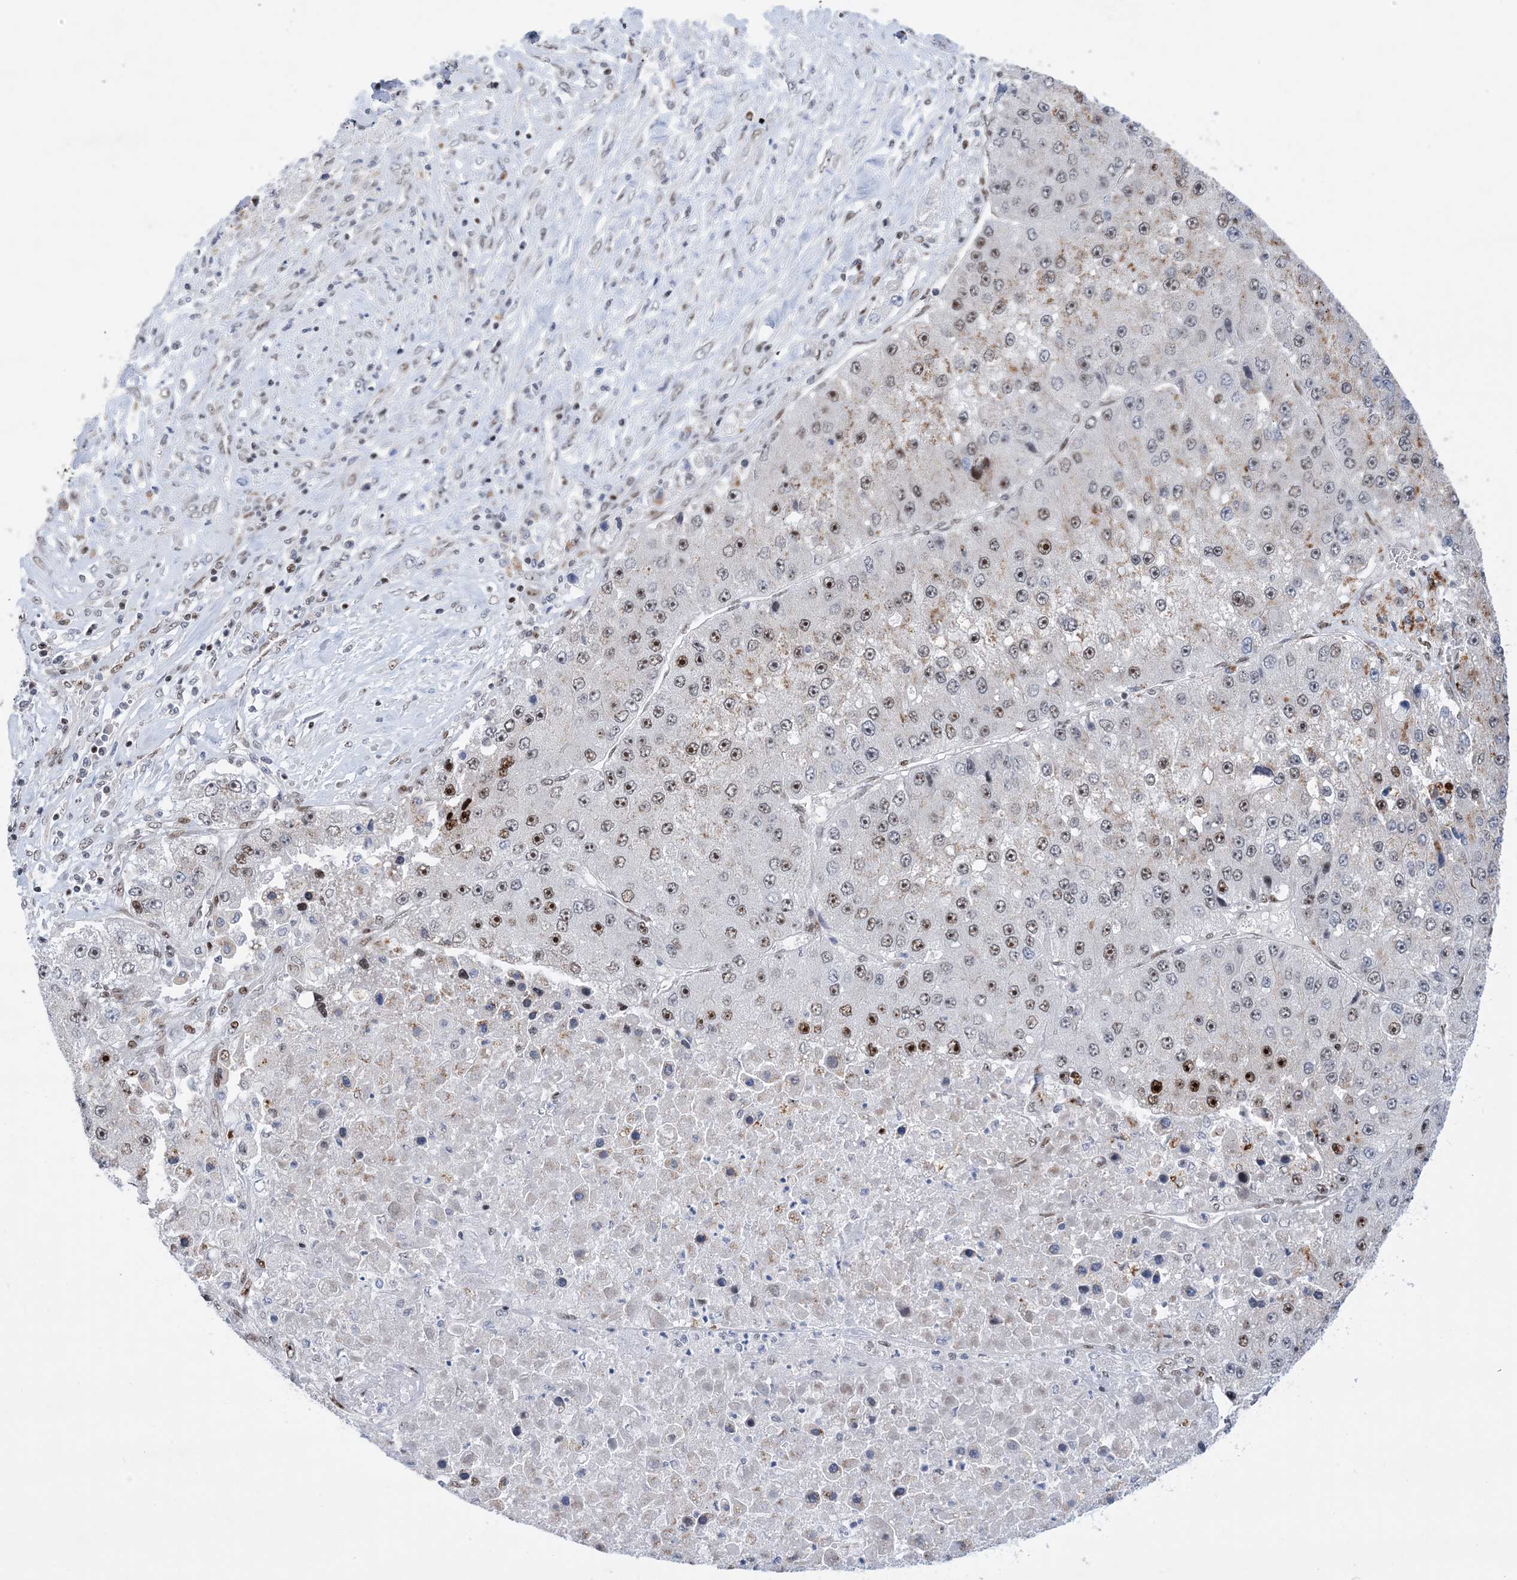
{"staining": {"intensity": "moderate", "quantity": "25%-75%", "location": "nuclear"}, "tissue": "liver cancer", "cell_type": "Tumor cells", "image_type": "cancer", "snomed": [{"axis": "morphology", "description": "Carcinoma, Hepatocellular, NOS"}, {"axis": "topography", "description": "Liver"}], "caption": "Liver cancer (hepatocellular carcinoma) stained with DAB (3,3'-diaminobenzidine) IHC exhibits medium levels of moderate nuclear expression in approximately 25%-75% of tumor cells. The staining was performed using DAB (3,3'-diaminobenzidine) to visualize the protein expression in brown, while the nuclei were stained in blue with hematoxylin (Magnification: 20x).", "gene": "TSPYL1", "patient": {"sex": "female", "age": 73}}